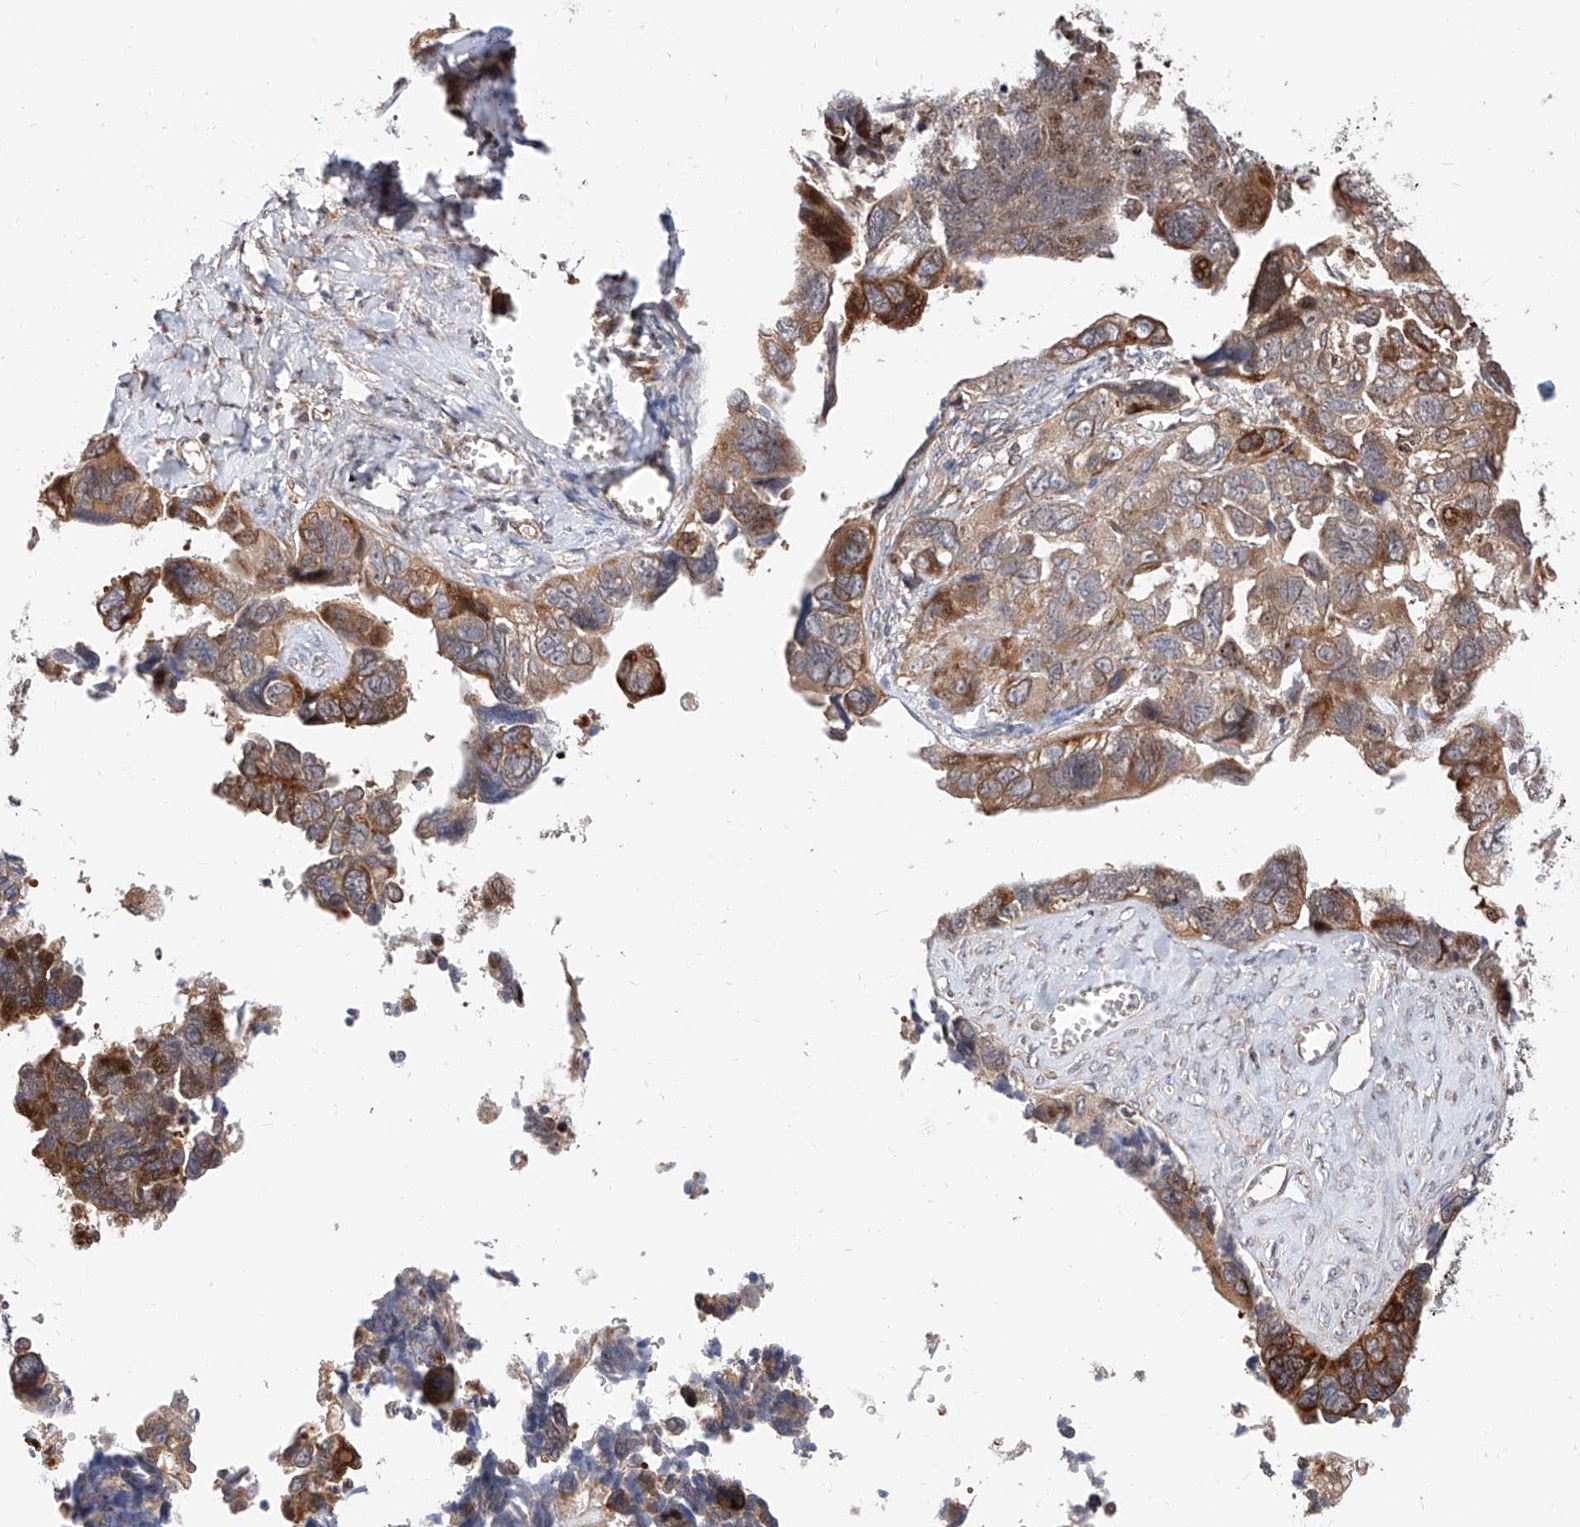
{"staining": {"intensity": "moderate", "quantity": "25%-75%", "location": "cytoplasmic/membranous"}, "tissue": "ovarian cancer", "cell_type": "Tumor cells", "image_type": "cancer", "snomed": [{"axis": "morphology", "description": "Cystadenocarcinoma, serous, NOS"}, {"axis": "topography", "description": "Ovary"}], "caption": "Immunohistochemical staining of serous cystadenocarcinoma (ovarian) exhibits medium levels of moderate cytoplasmic/membranous protein positivity in approximately 25%-75% of tumor cells.", "gene": "DIRAS3", "patient": {"sex": "female", "age": 79}}